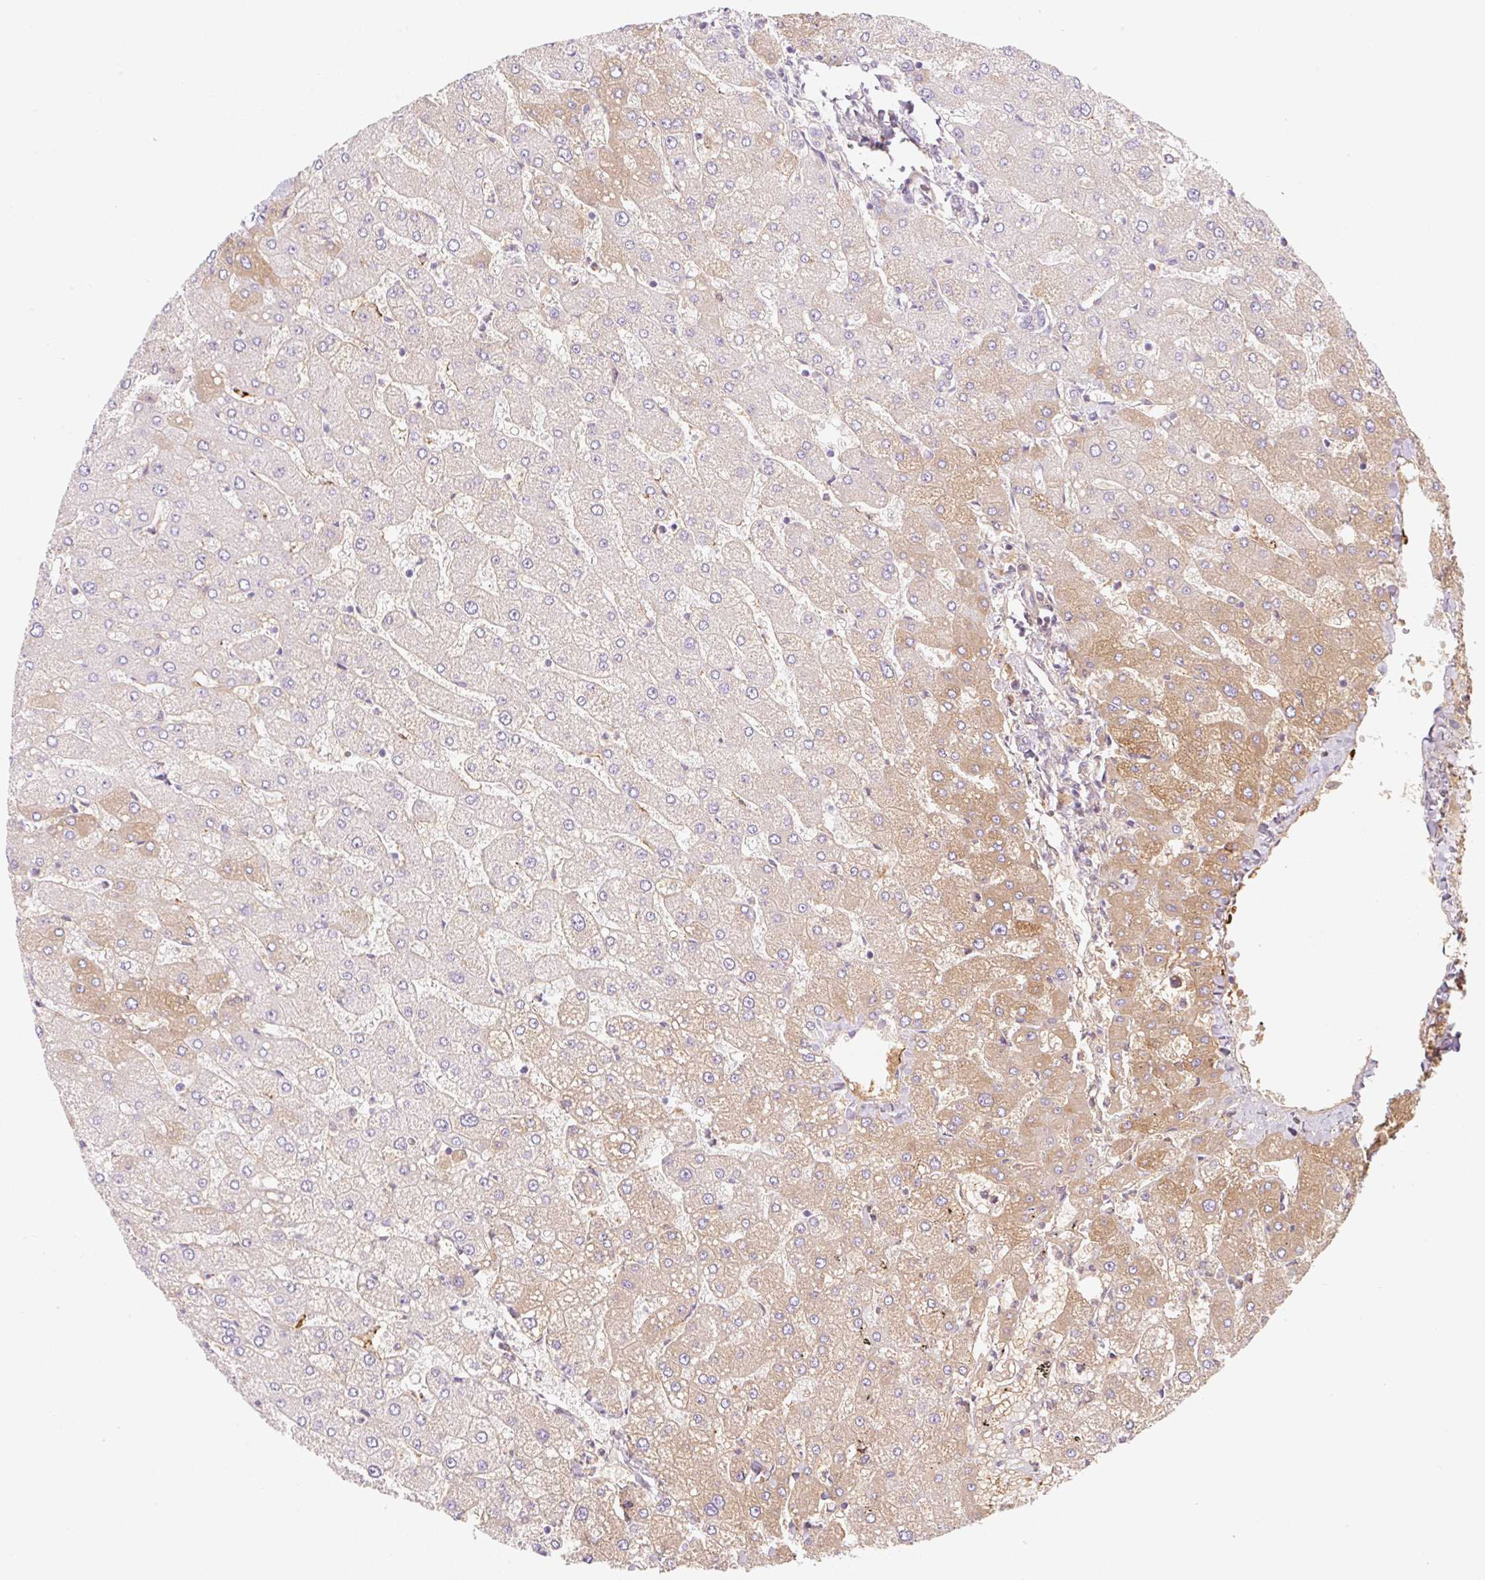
{"staining": {"intensity": "negative", "quantity": "none", "location": "none"}, "tissue": "liver", "cell_type": "Cholangiocytes", "image_type": "normal", "snomed": [{"axis": "morphology", "description": "Normal tissue, NOS"}, {"axis": "topography", "description": "Liver"}], "caption": "Immunohistochemistry photomicrograph of unremarkable liver: liver stained with DAB exhibits no significant protein staining in cholangiocytes. (Brightfield microscopy of DAB immunohistochemistry (IHC) at high magnification).", "gene": "LYVE1", "patient": {"sex": "male", "age": 55}}